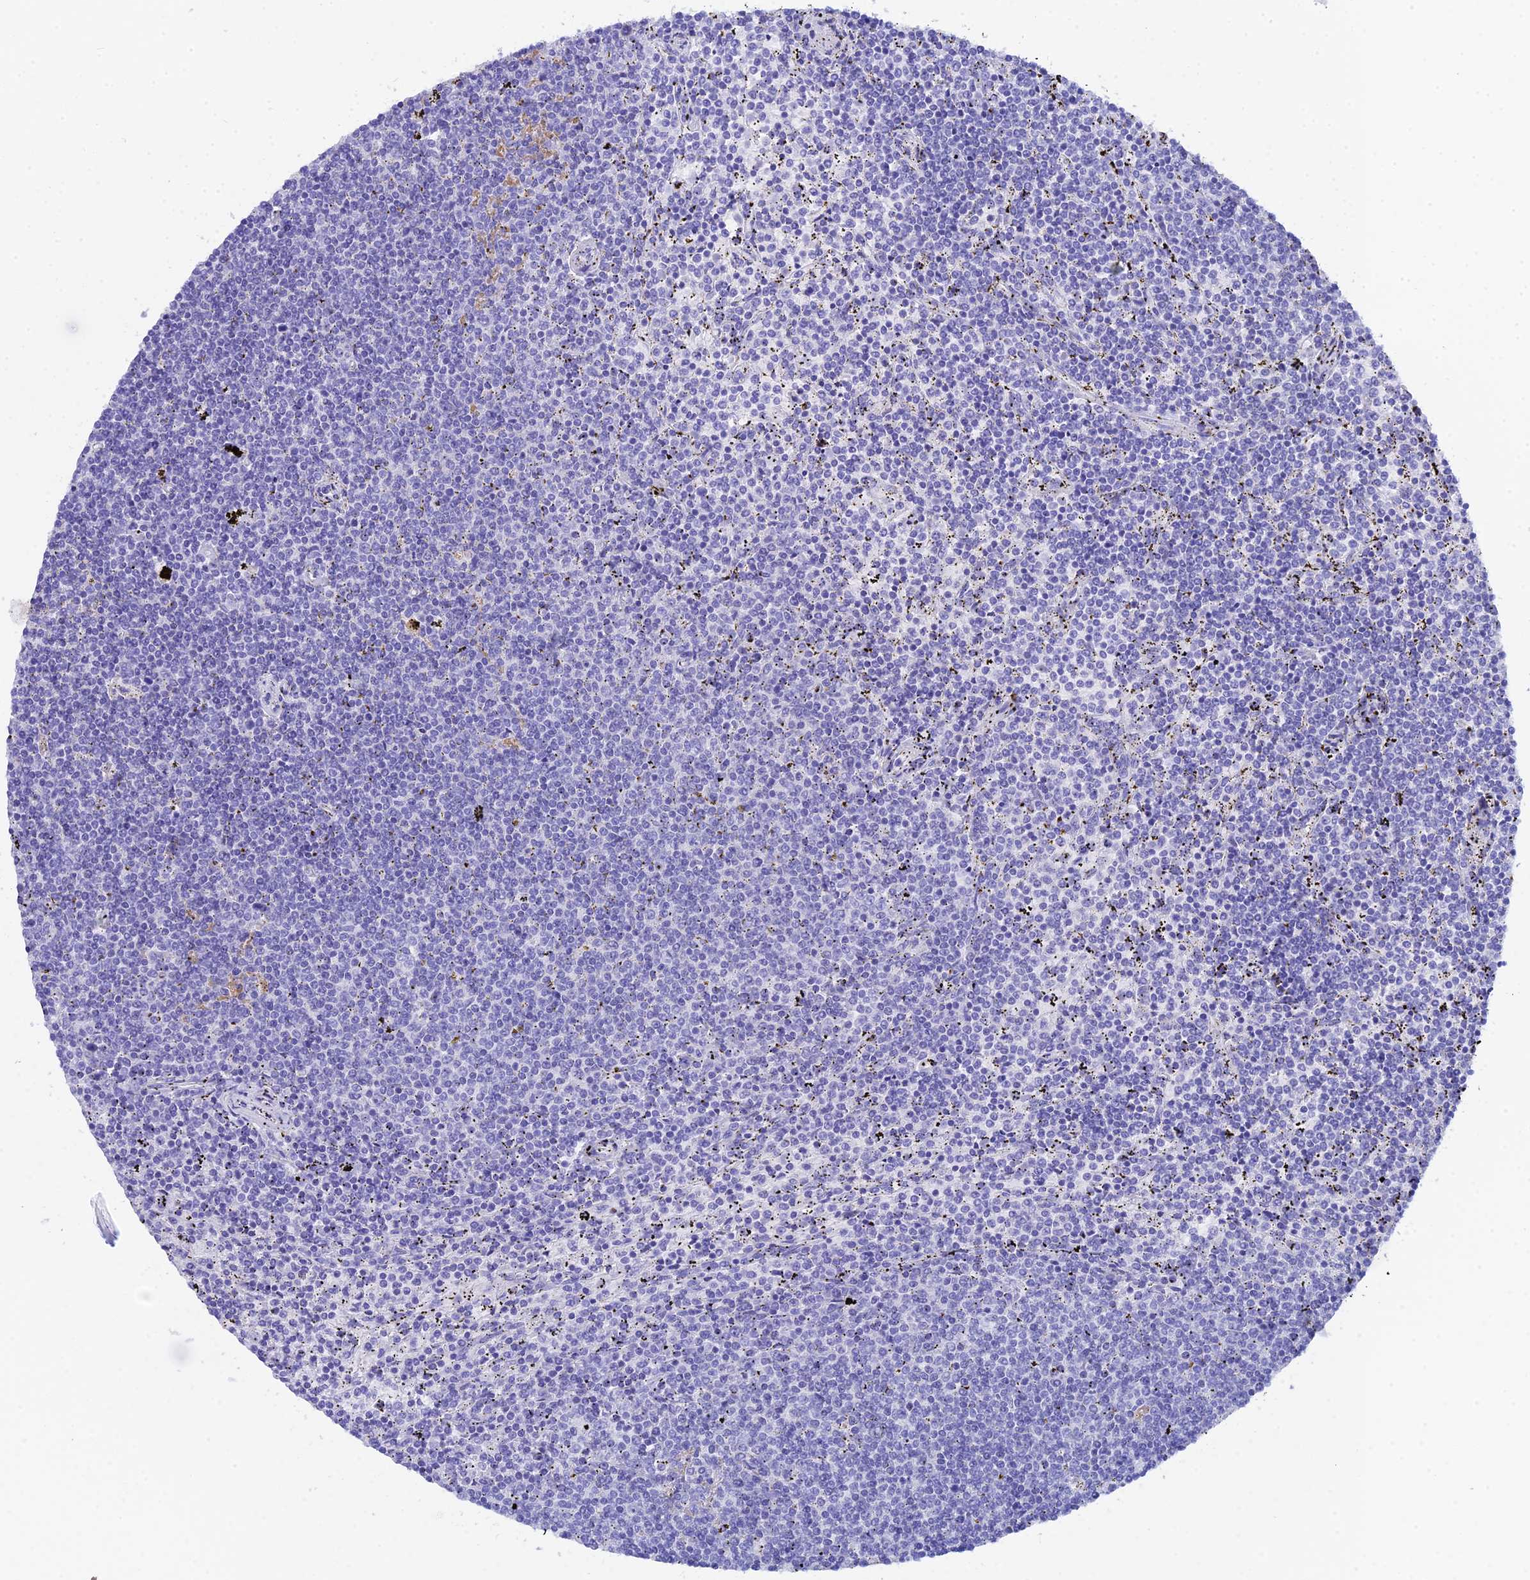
{"staining": {"intensity": "negative", "quantity": "none", "location": "none"}, "tissue": "lymphoma", "cell_type": "Tumor cells", "image_type": "cancer", "snomed": [{"axis": "morphology", "description": "Malignant lymphoma, non-Hodgkin's type, Low grade"}, {"axis": "topography", "description": "Spleen"}], "caption": "The histopathology image shows no staining of tumor cells in malignant lymphoma, non-Hodgkin's type (low-grade).", "gene": "REG1A", "patient": {"sex": "female", "age": 50}}